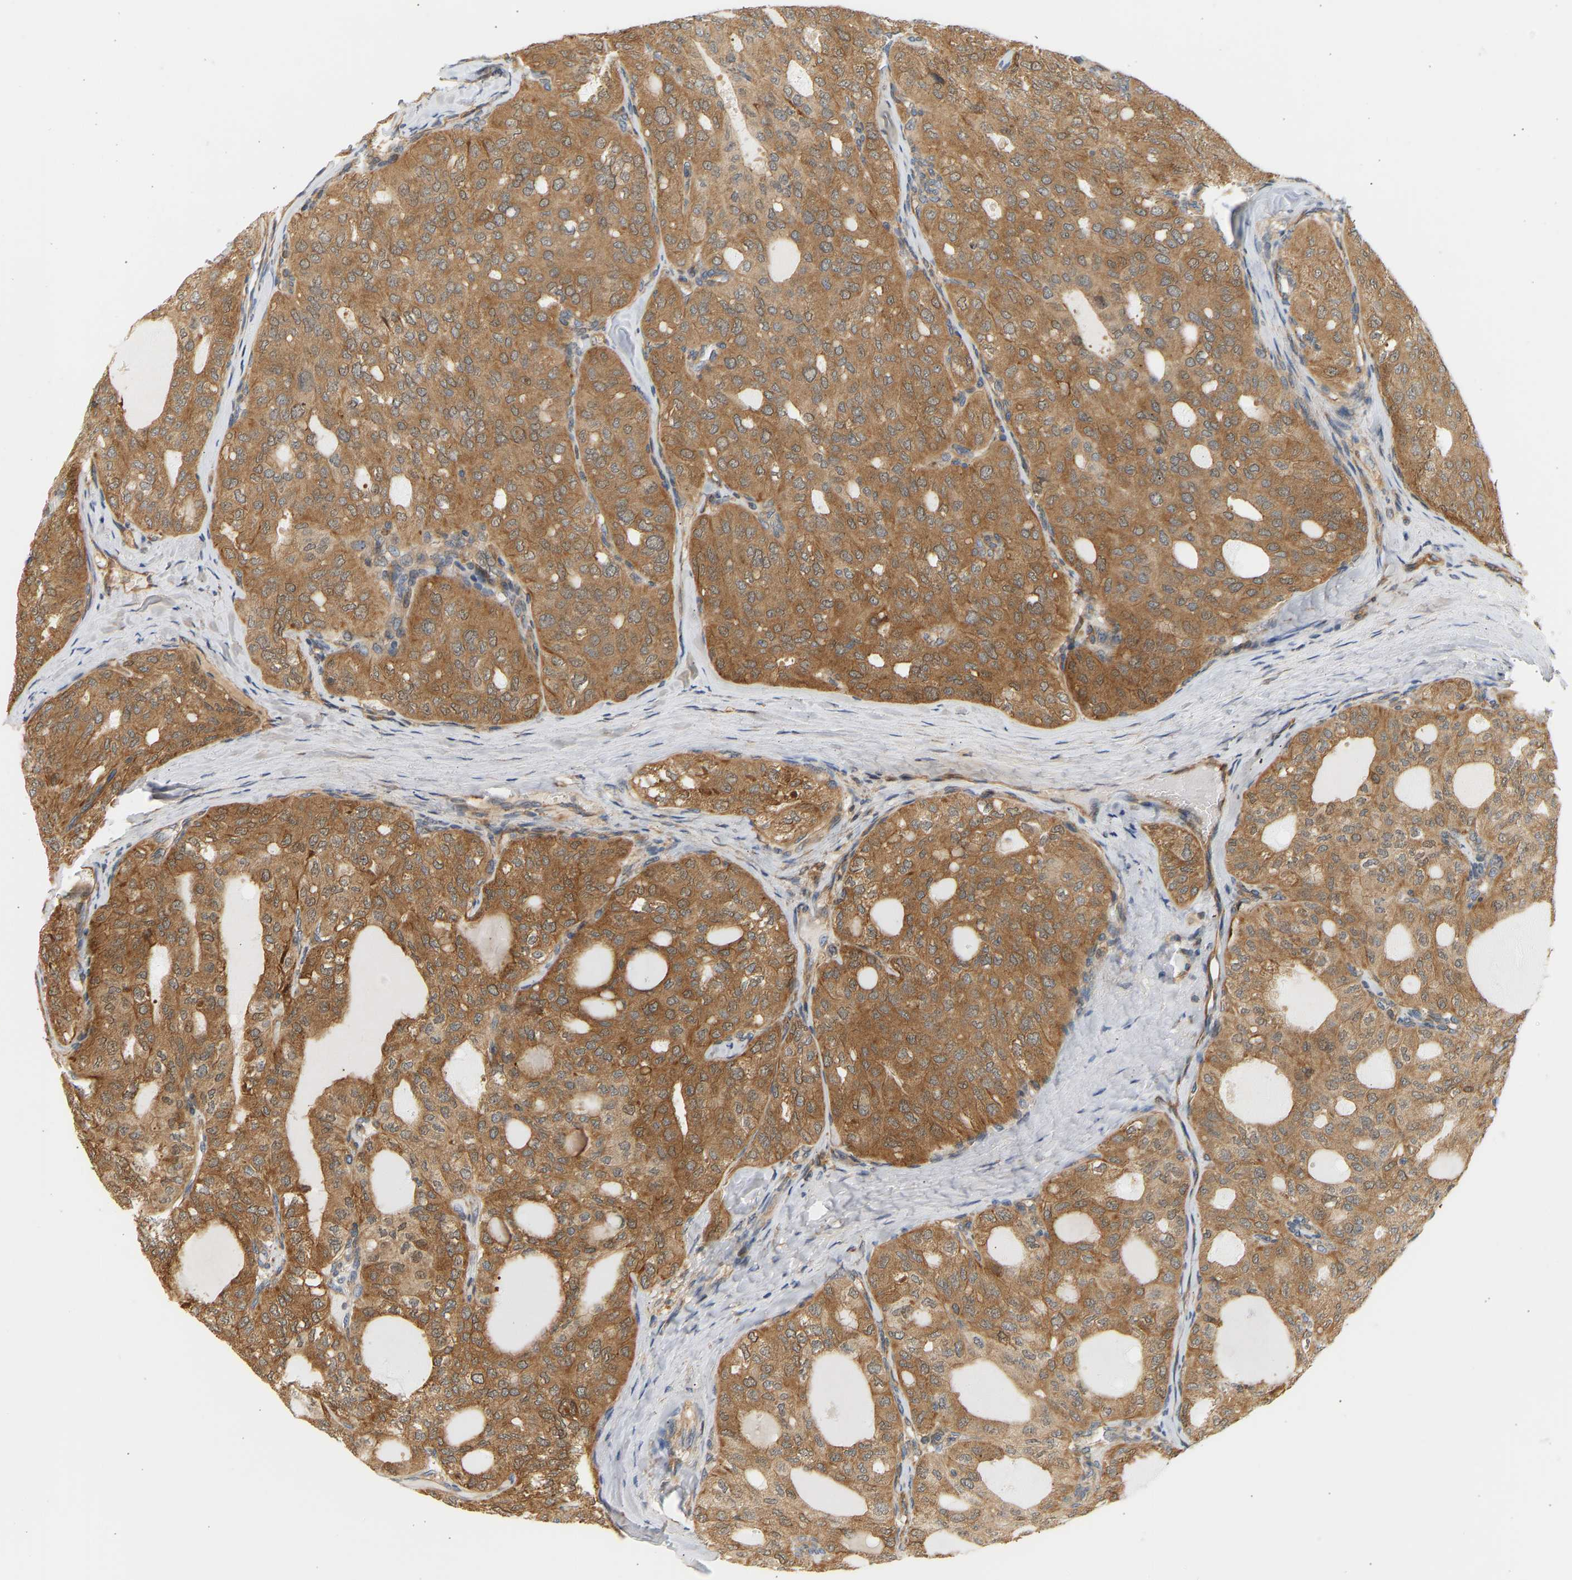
{"staining": {"intensity": "moderate", "quantity": ">75%", "location": "cytoplasmic/membranous"}, "tissue": "thyroid cancer", "cell_type": "Tumor cells", "image_type": "cancer", "snomed": [{"axis": "morphology", "description": "Follicular adenoma carcinoma, NOS"}, {"axis": "topography", "description": "Thyroid gland"}], "caption": "Immunohistochemical staining of human thyroid cancer reveals moderate cytoplasmic/membranous protein expression in approximately >75% of tumor cells. Nuclei are stained in blue.", "gene": "CEP57", "patient": {"sex": "male", "age": 75}}